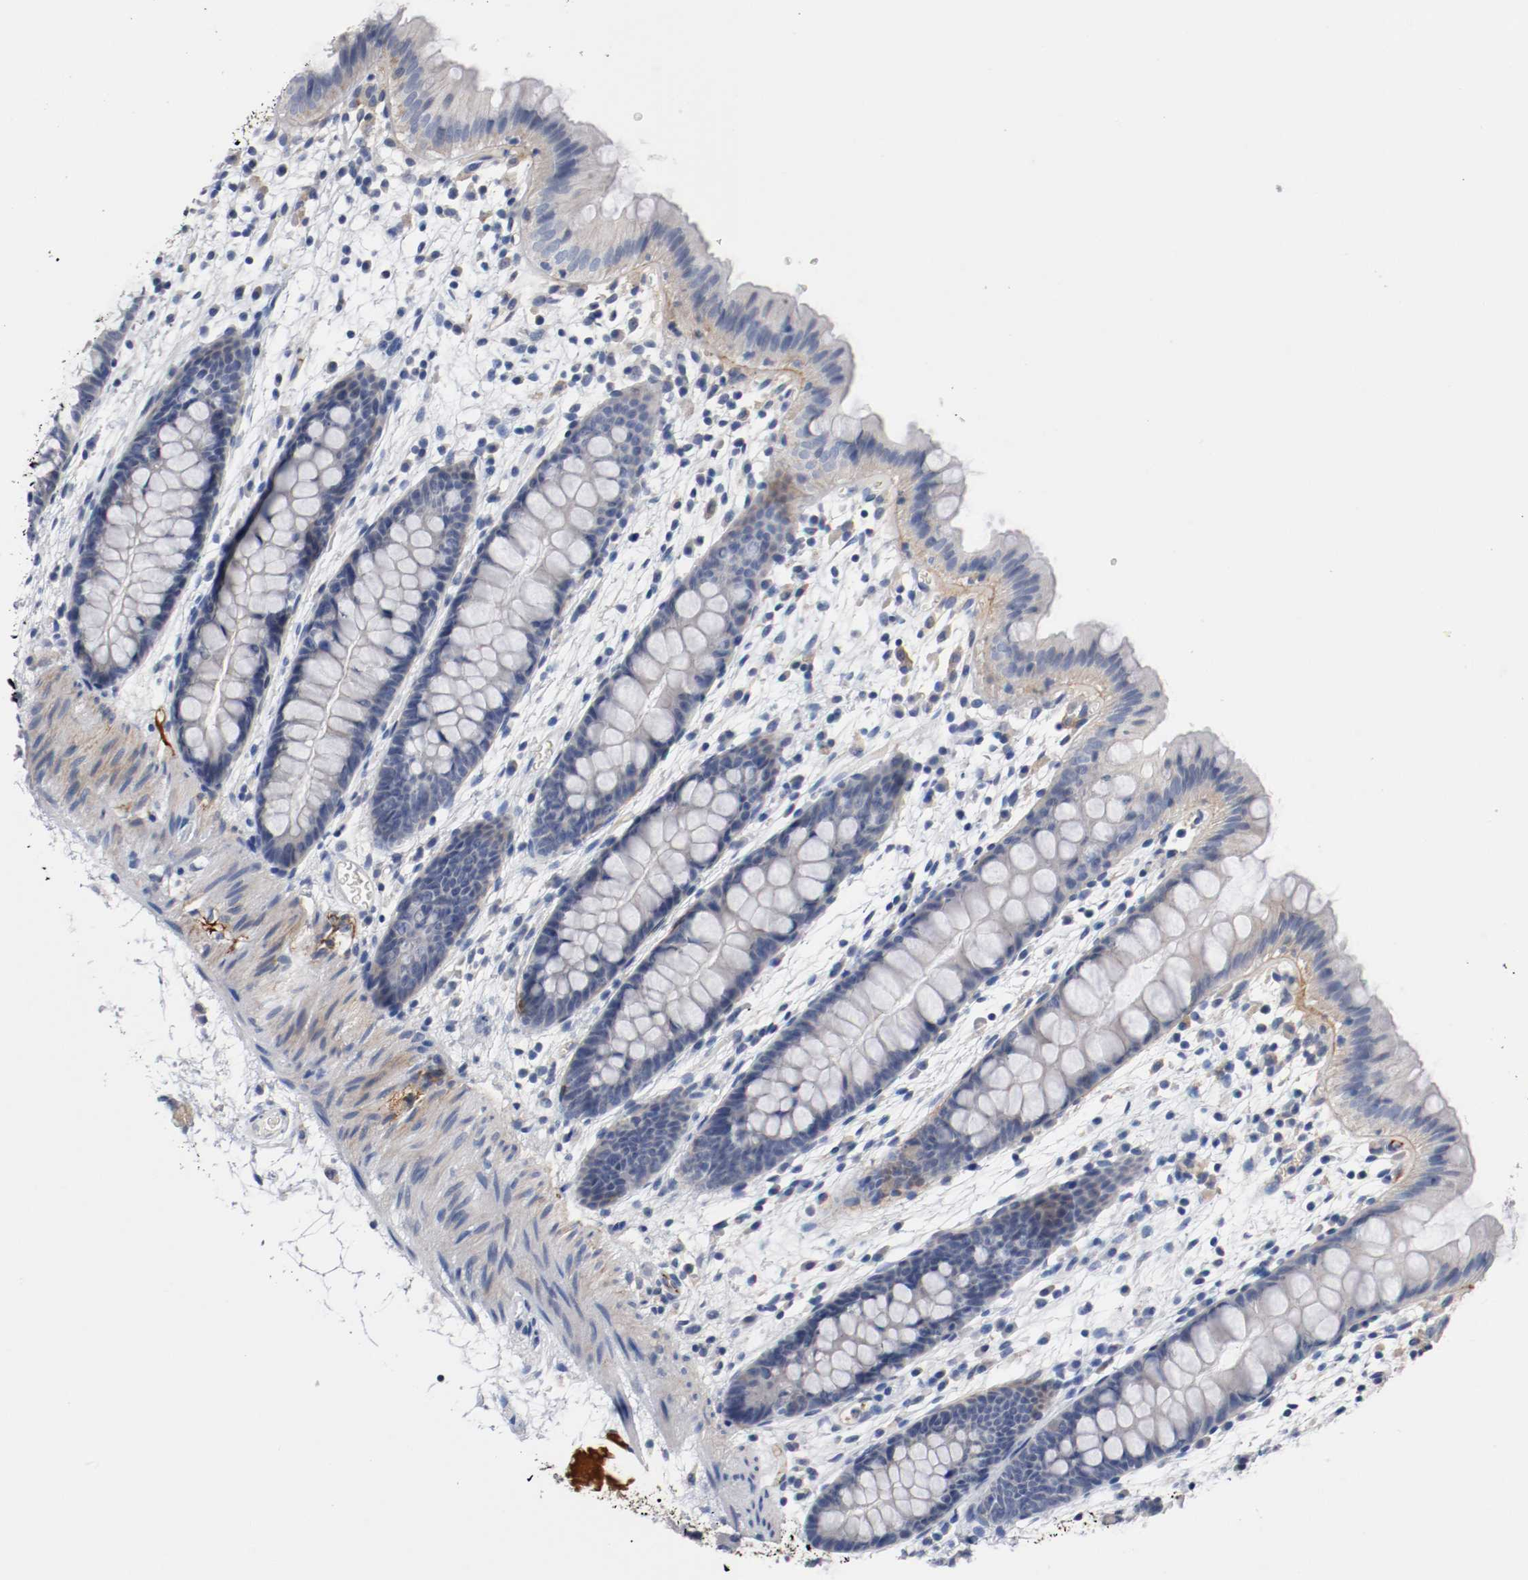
{"staining": {"intensity": "negative", "quantity": "none", "location": "none"}, "tissue": "colon", "cell_type": "Endothelial cells", "image_type": "normal", "snomed": [{"axis": "morphology", "description": "Normal tissue, NOS"}, {"axis": "topography", "description": "Smooth muscle"}, {"axis": "topography", "description": "Colon"}], "caption": "Protein analysis of unremarkable colon exhibits no significant expression in endothelial cells.", "gene": "TNC", "patient": {"sex": "male", "age": 67}}